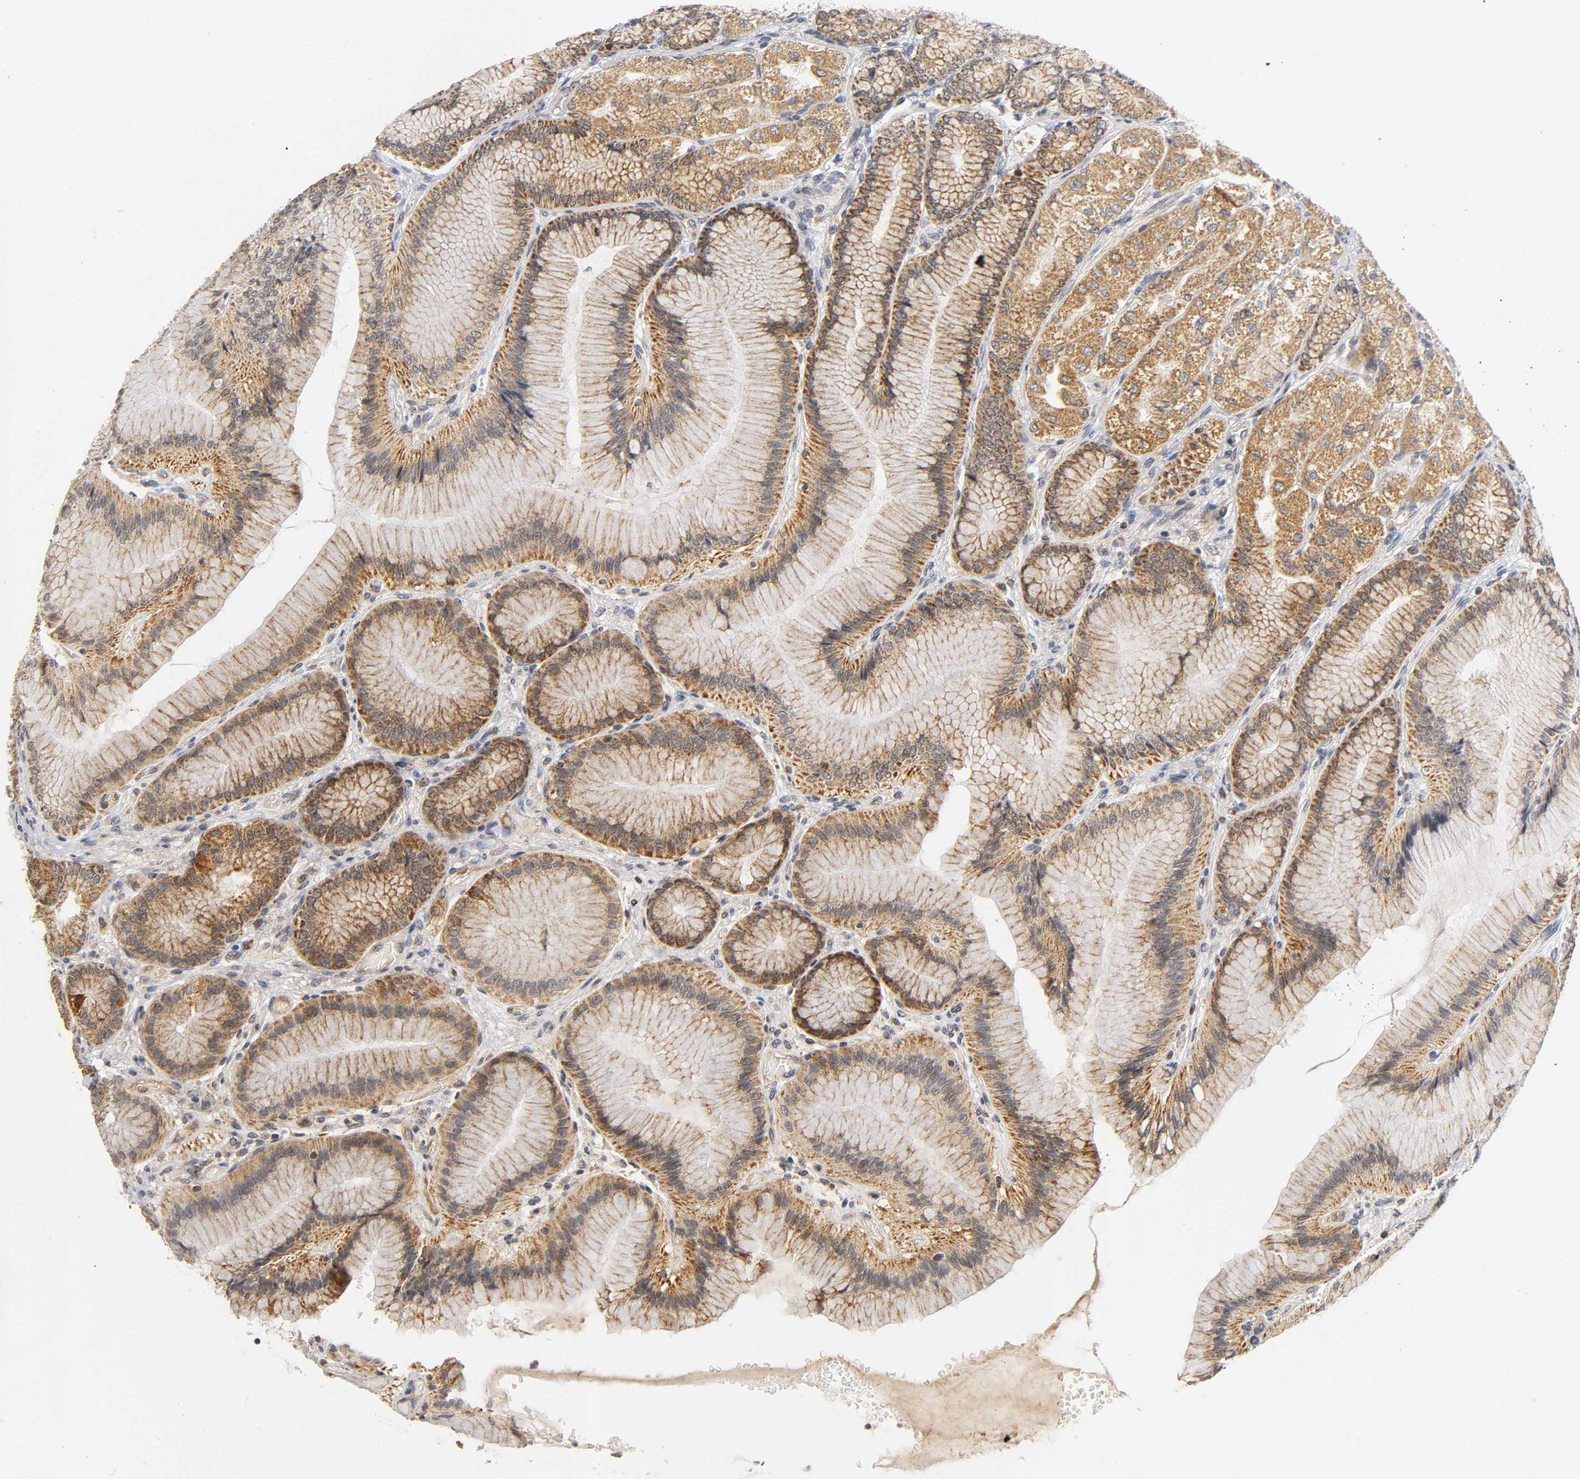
{"staining": {"intensity": "moderate", "quantity": ">75%", "location": "cytoplasmic/membranous"}, "tissue": "stomach", "cell_type": "Glandular cells", "image_type": "normal", "snomed": [{"axis": "morphology", "description": "Normal tissue, NOS"}, {"axis": "morphology", "description": "Adenocarcinoma, NOS"}, {"axis": "topography", "description": "Stomach"}, {"axis": "topography", "description": "Stomach, lower"}], "caption": "The image displays staining of benign stomach, revealing moderate cytoplasmic/membranous protein staining (brown color) within glandular cells. The staining was performed using DAB, with brown indicating positive protein expression. Nuclei are stained blue with hematoxylin.", "gene": "NRP1", "patient": {"sex": "female", "age": 65}}